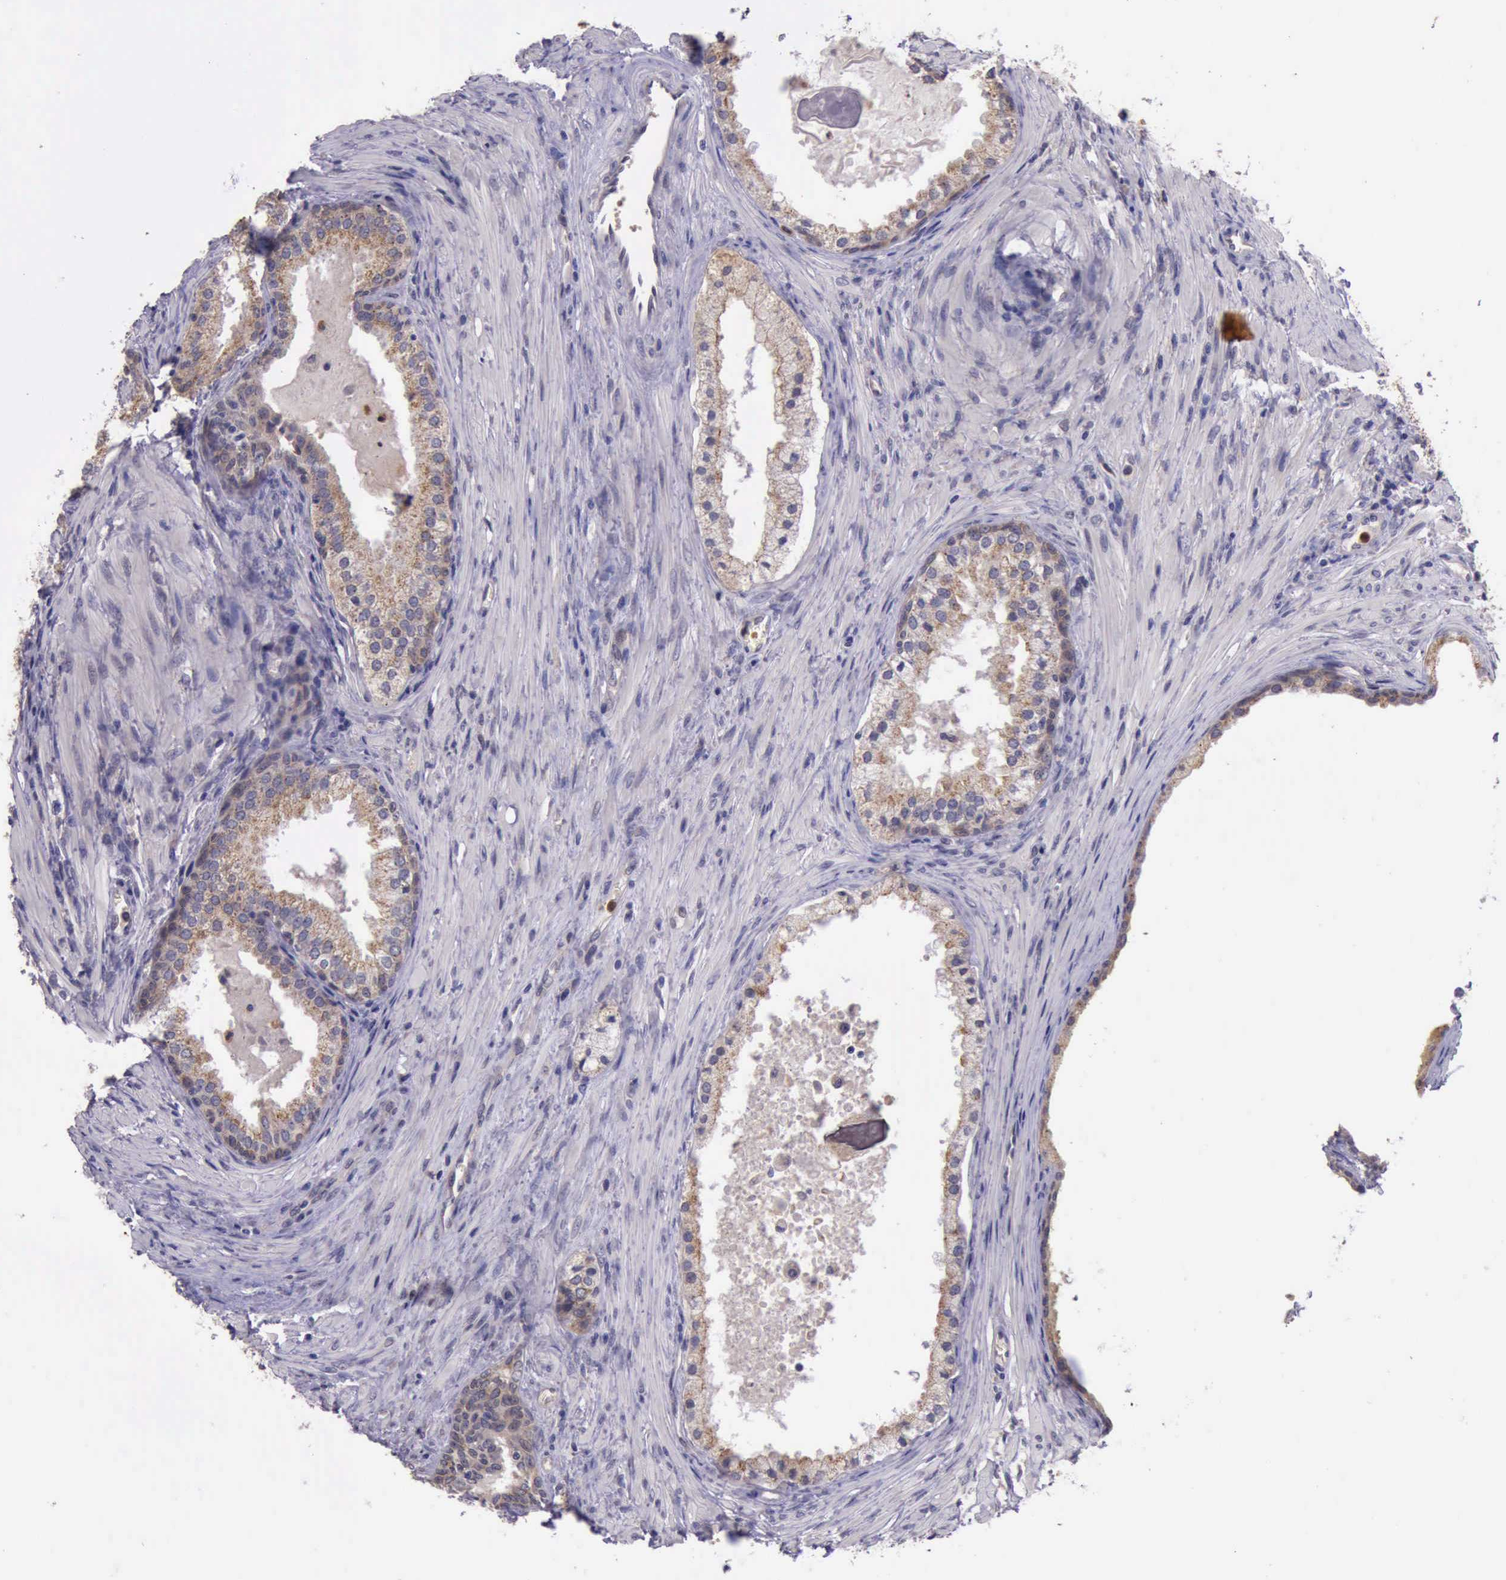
{"staining": {"intensity": "moderate", "quantity": ">75%", "location": "cytoplasmic/membranous"}, "tissue": "prostate cancer", "cell_type": "Tumor cells", "image_type": "cancer", "snomed": [{"axis": "morphology", "description": "Adenocarcinoma, Medium grade"}, {"axis": "topography", "description": "Prostate"}], "caption": "Immunohistochemistry photomicrograph of human adenocarcinoma (medium-grade) (prostate) stained for a protein (brown), which exhibits medium levels of moderate cytoplasmic/membranous staining in about >75% of tumor cells.", "gene": "PLEK2", "patient": {"sex": "male", "age": 70}}